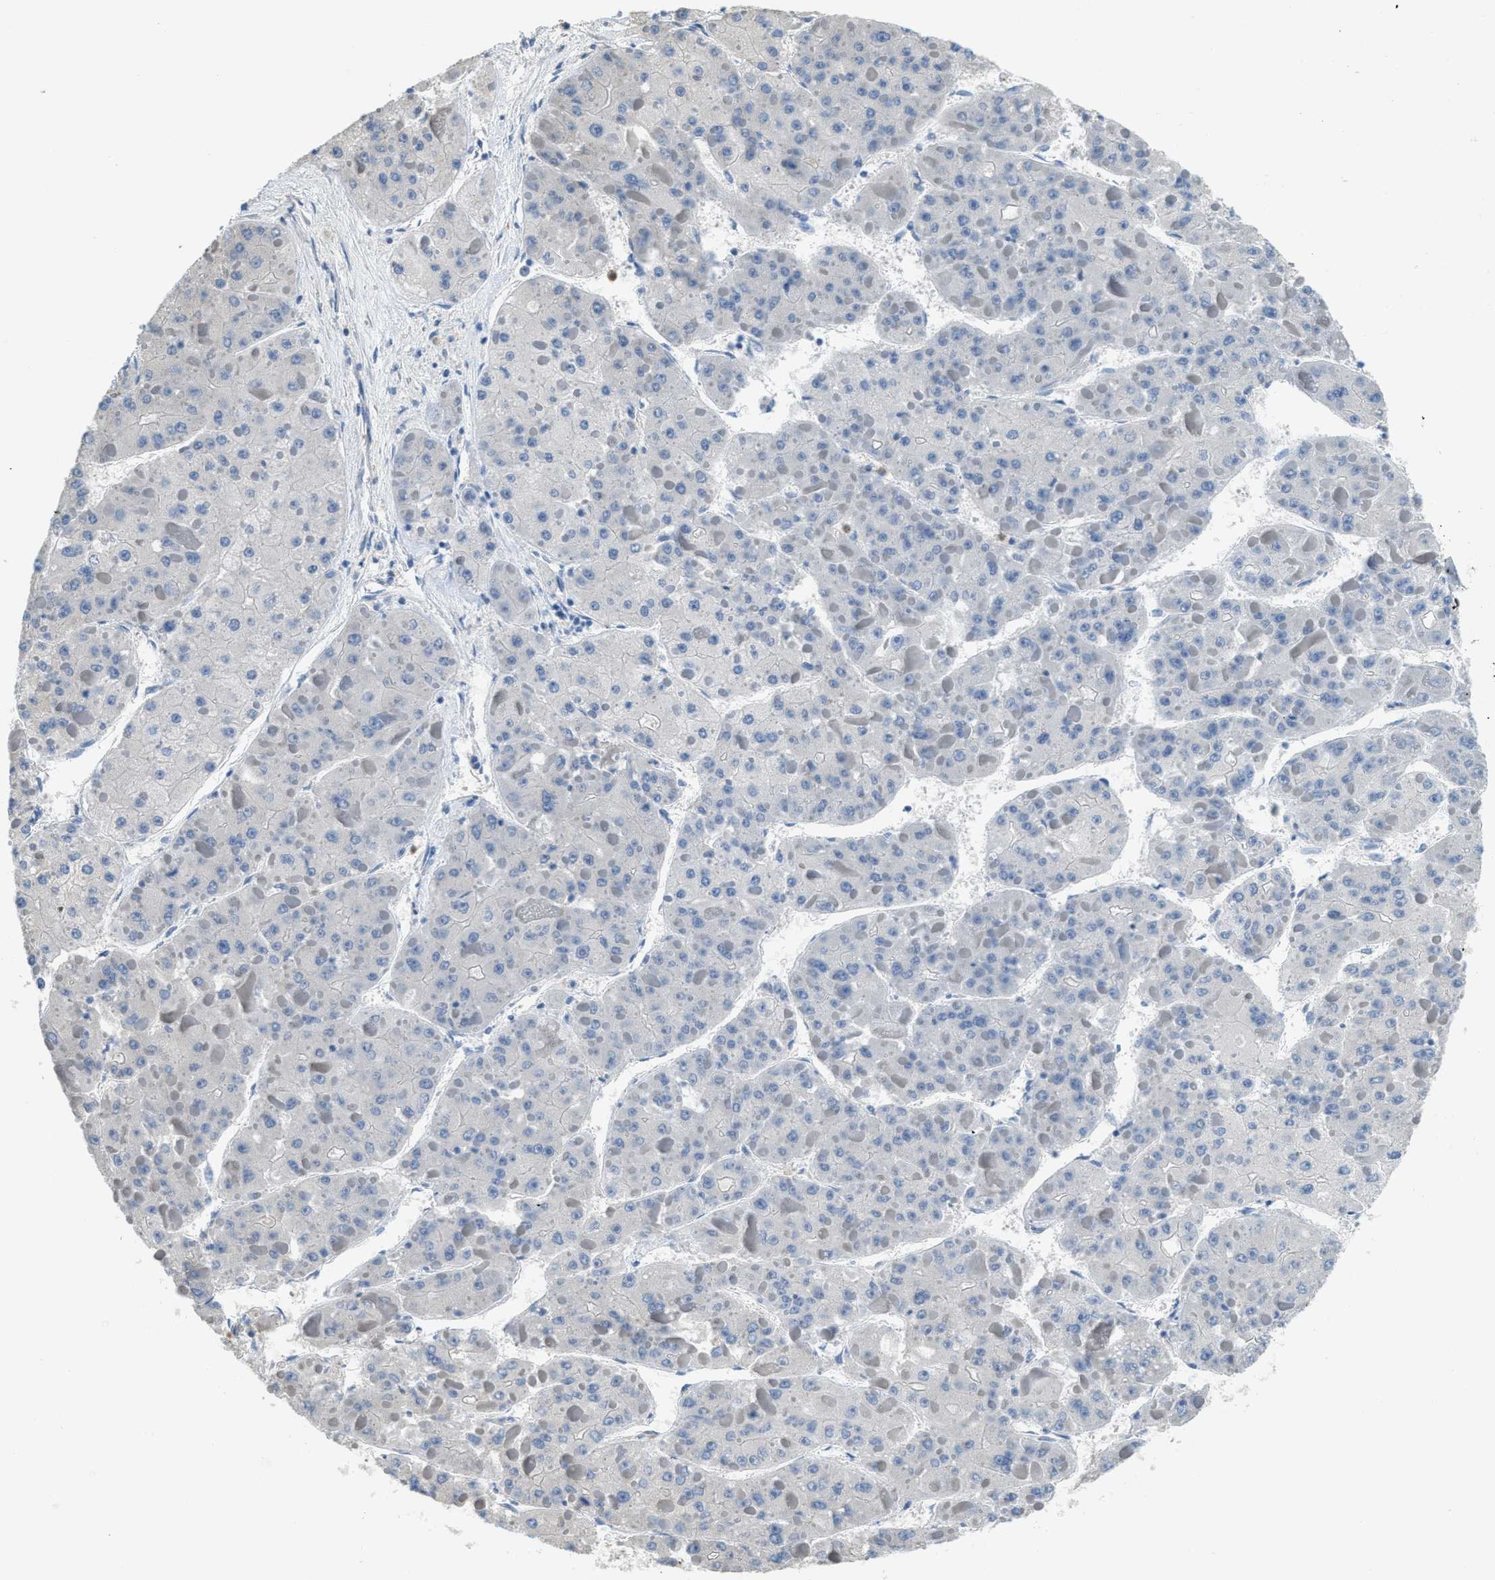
{"staining": {"intensity": "negative", "quantity": "none", "location": "none"}, "tissue": "liver cancer", "cell_type": "Tumor cells", "image_type": "cancer", "snomed": [{"axis": "morphology", "description": "Carcinoma, Hepatocellular, NOS"}, {"axis": "topography", "description": "Liver"}], "caption": "This is an immunohistochemistry histopathology image of liver hepatocellular carcinoma. There is no positivity in tumor cells.", "gene": "SERPINB1", "patient": {"sex": "female", "age": 73}}